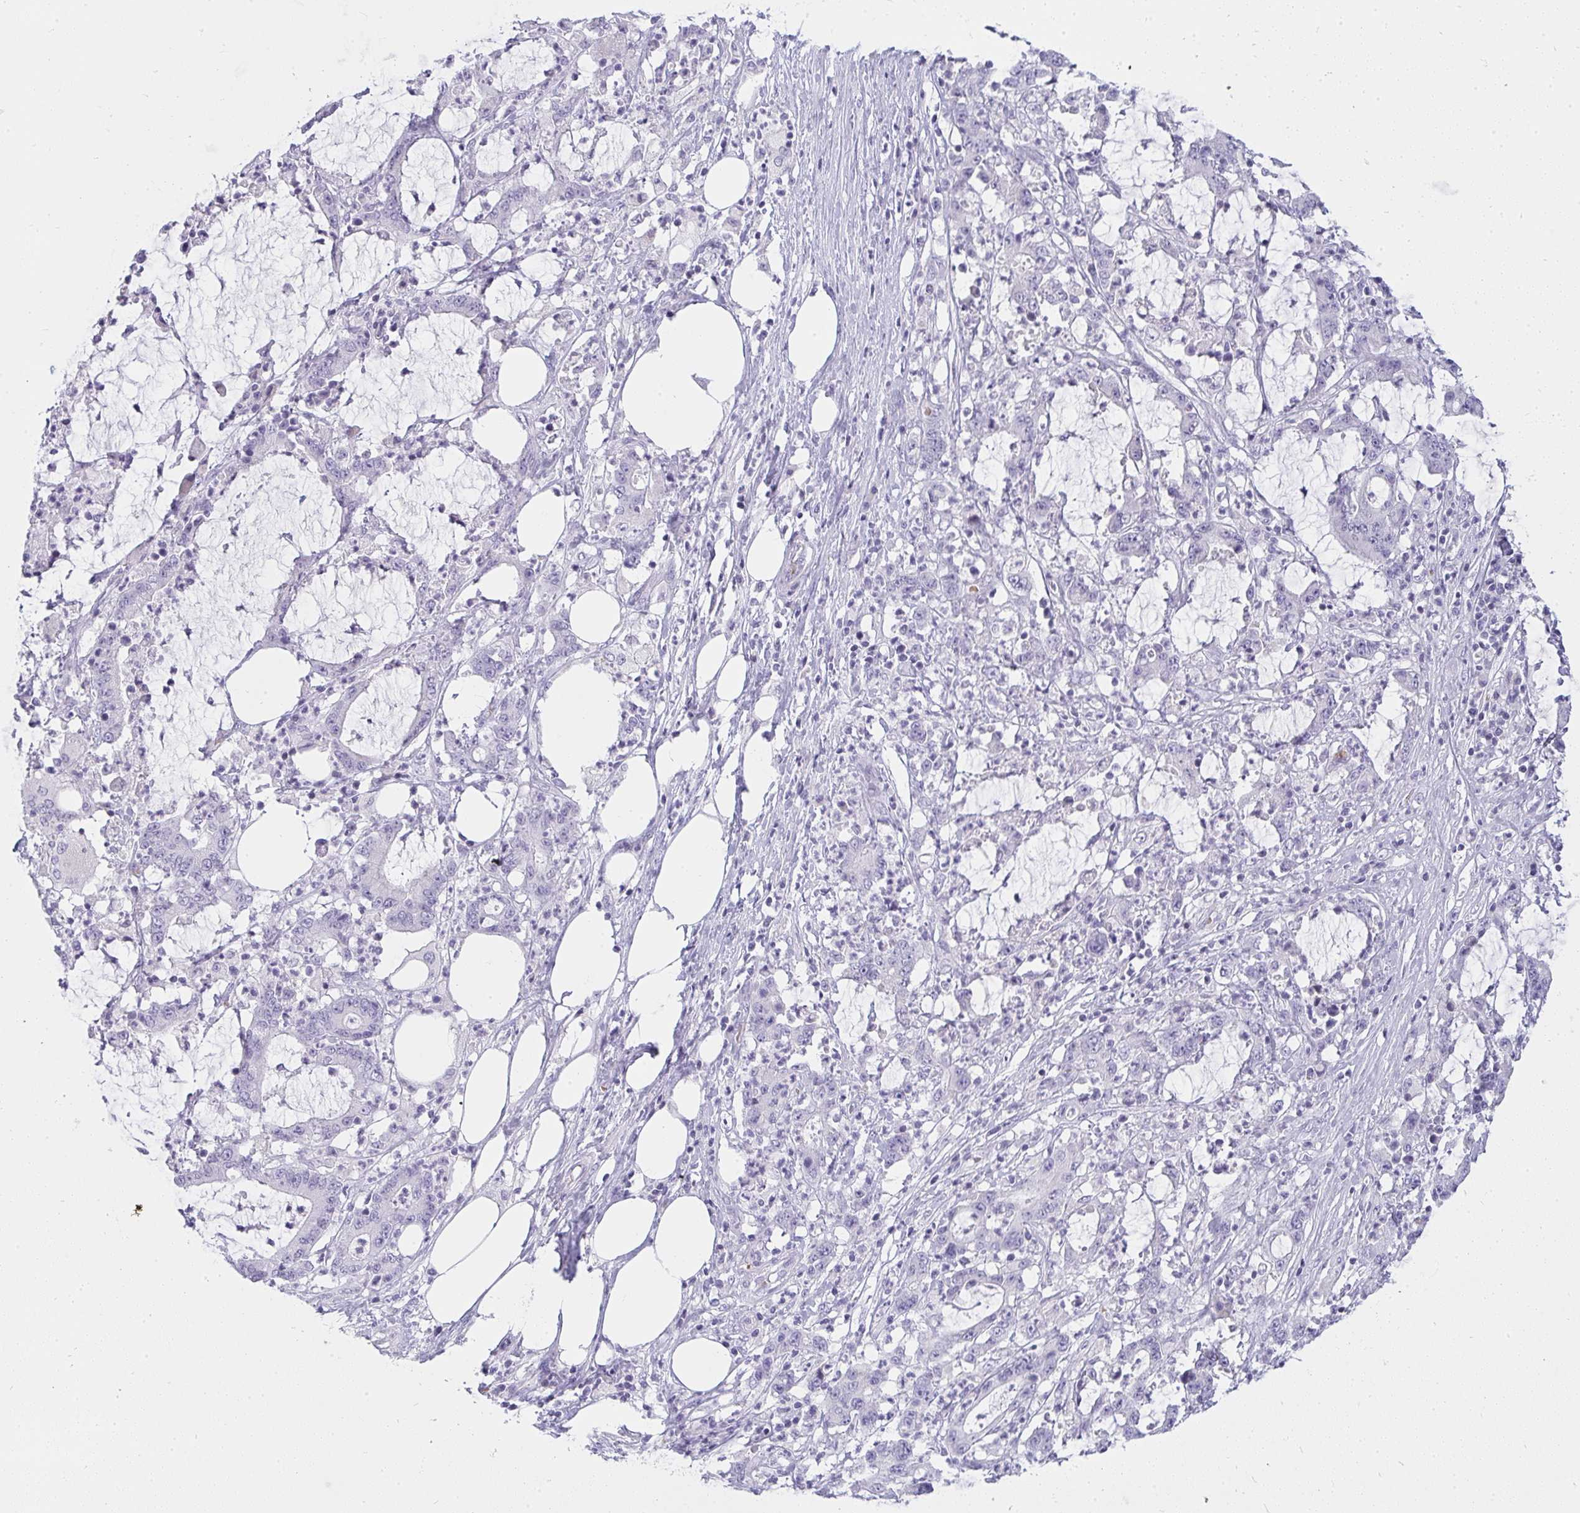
{"staining": {"intensity": "negative", "quantity": "none", "location": "none"}, "tissue": "stomach cancer", "cell_type": "Tumor cells", "image_type": "cancer", "snomed": [{"axis": "morphology", "description": "Adenocarcinoma, NOS"}, {"axis": "topography", "description": "Stomach, upper"}], "caption": "Tumor cells are negative for protein expression in human stomach adenocarcinoma.", "gene": "ZNF182", "patient": {"sex": "male", "age": 68}}